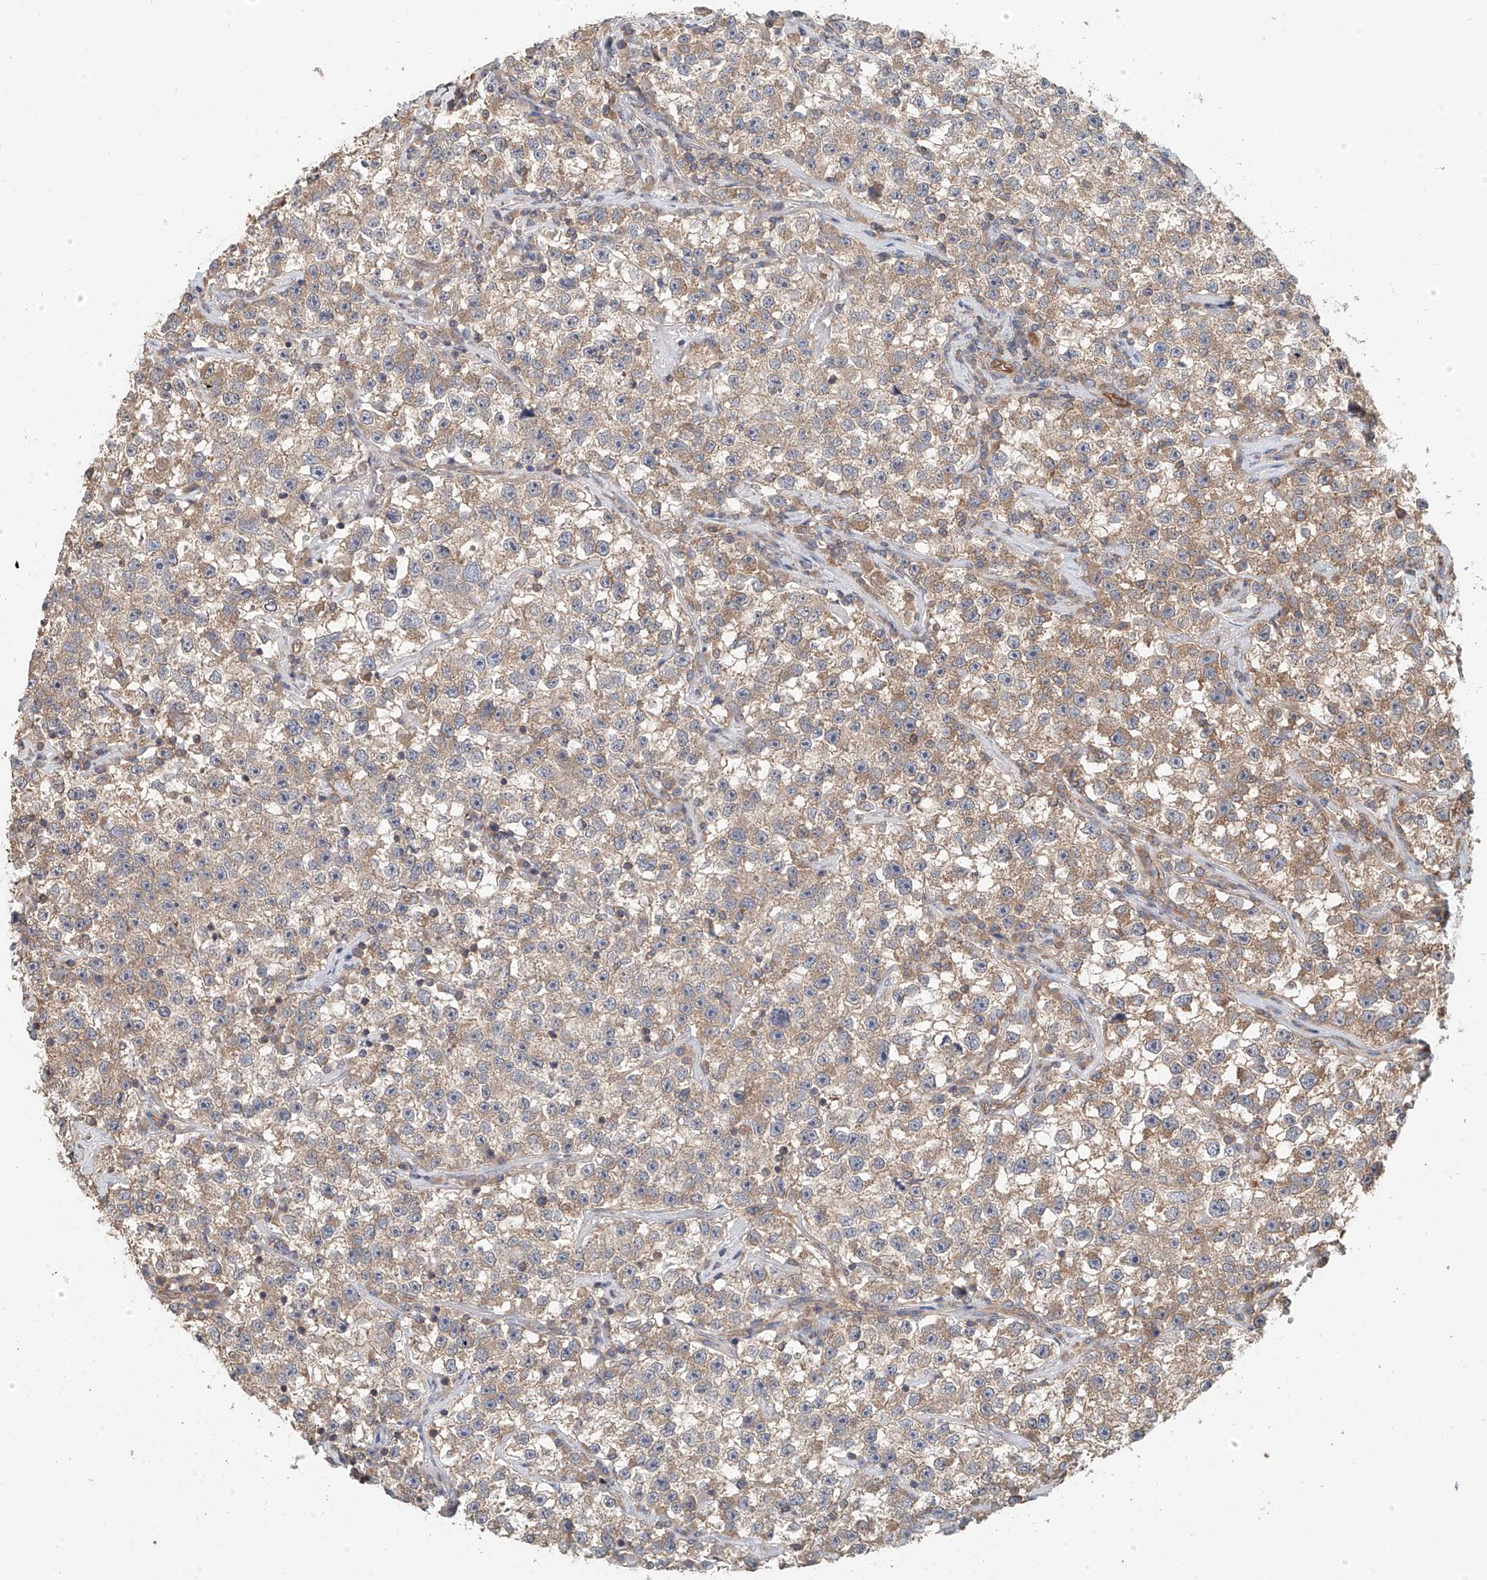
{"staining": {"intensity": "moderate", "quantity": "25%-75%", "location": "cytoplasmic/membranous"}, "tissue": "testis cancer", "cell_type": "Tumor cells", "image_type": "cancer", "snomed": [{"axis": "morphology", "description": "Seminoma, NOS"}, {"axis": "topography", "description": "Testis"}], "caption": "Testis cancer (seminoma) stained with DAB immunohistochemistry reveals medium levels of moderate cytoplasmic/membranous staining in approximately 25%-75% of tumor cells.", "gene": "FRYL", "patient": {"sex": "male", "age": 22}}